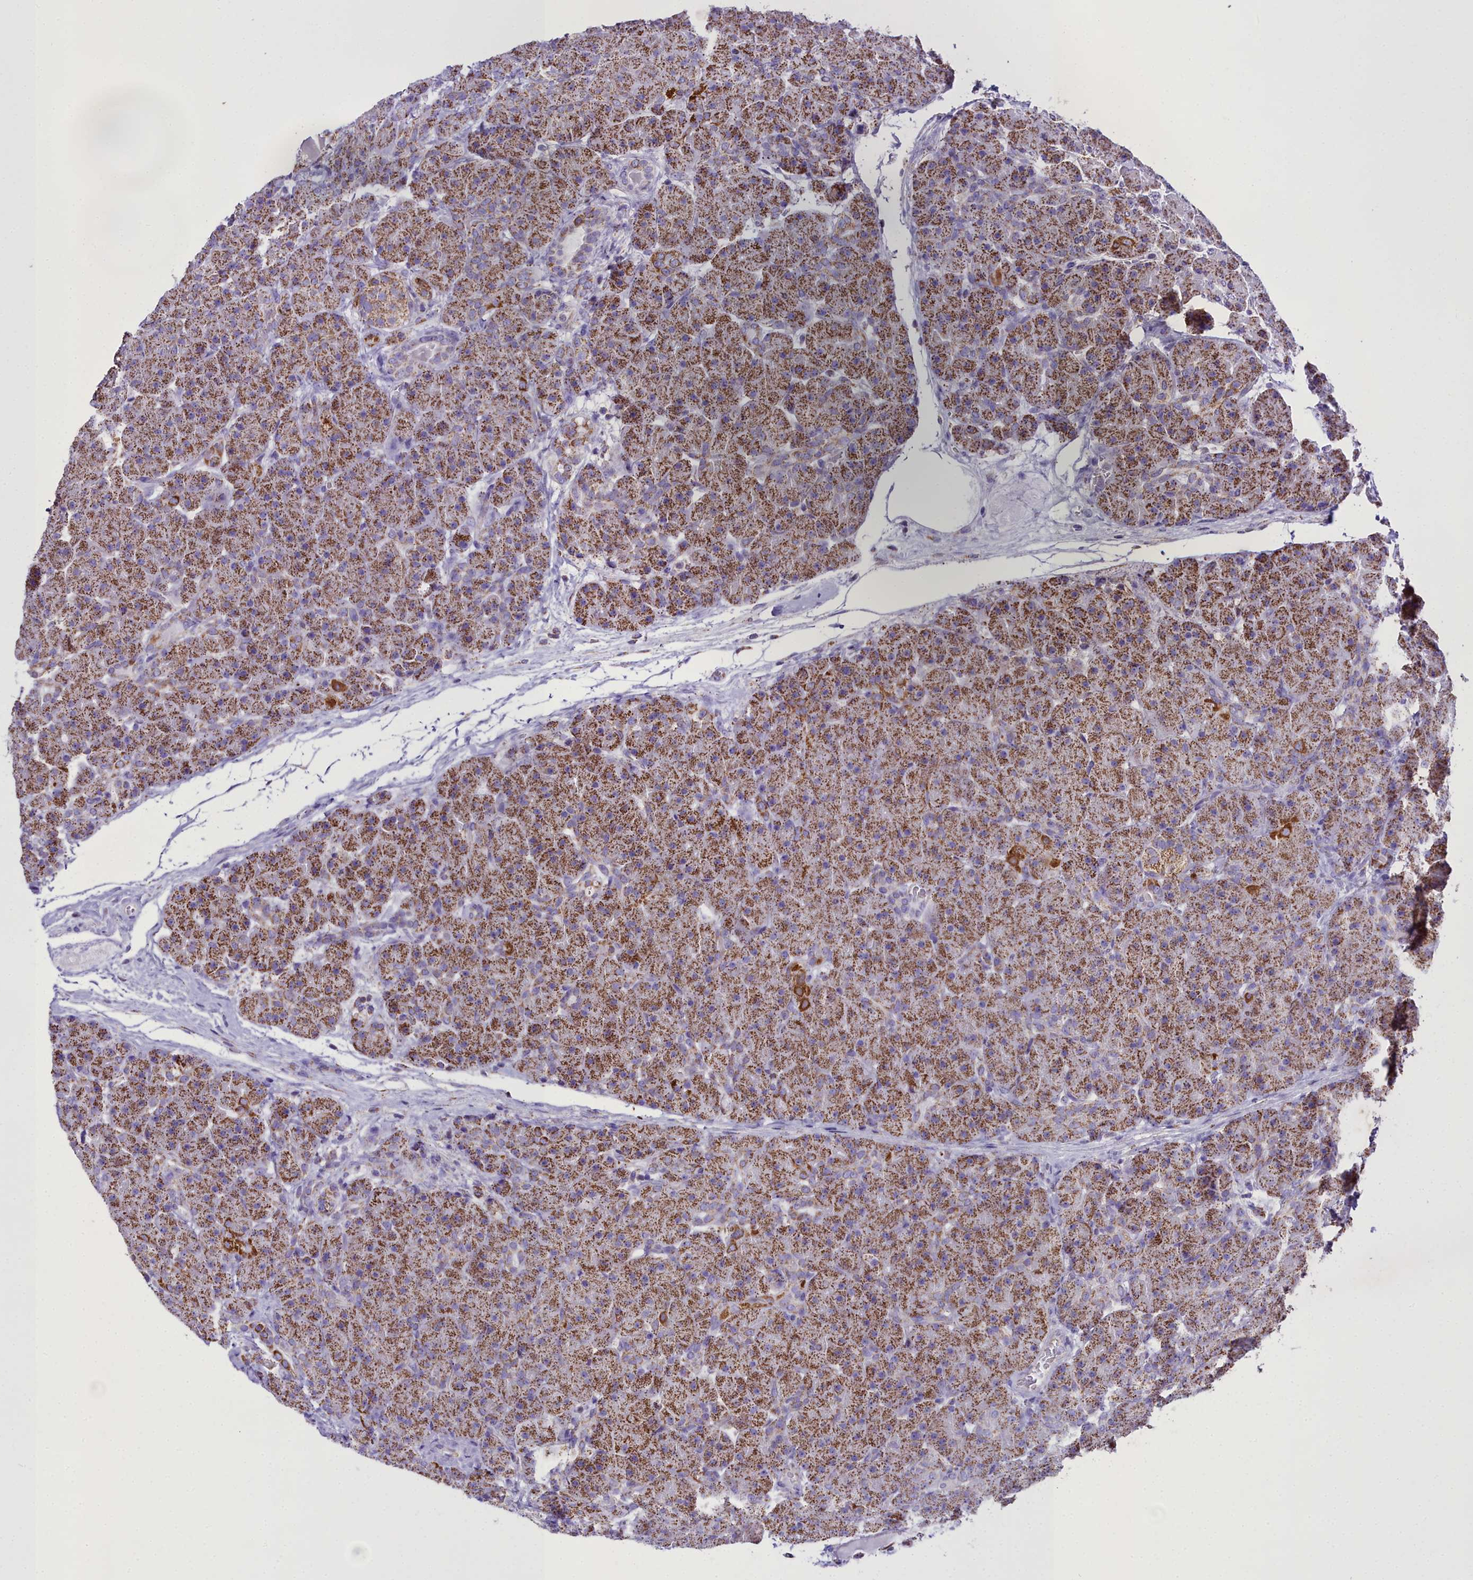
{"staining": {"intensity": "strong", "quantity": ">75%", "location": "cytoplasmic/membranous"}, "tissue": "pancreas", "cell_type": "Exocrine glandular cells", "image_type": "normal", "snomed": [{"axis": "morphology", "description": "Normal tissue, NOS"}, {"axis": "topography", "description": "Pancreas"}], "caption": "High-power microscopy captured an immunohistochemistry (IHC) histopathology image of unremarkable pancreas, revealing strong cytoplasmic/membranous expression in approximately >75% of exocrine glandular cells. The protein of interest is stained brown, and the nuclei are stained in blue (DAB (3,3'-diaminobenzidine) IHC with brightfield microscopy, high magnification).", "gene": "WDFY3", "patient": {"sex": "male", "age": 66}}